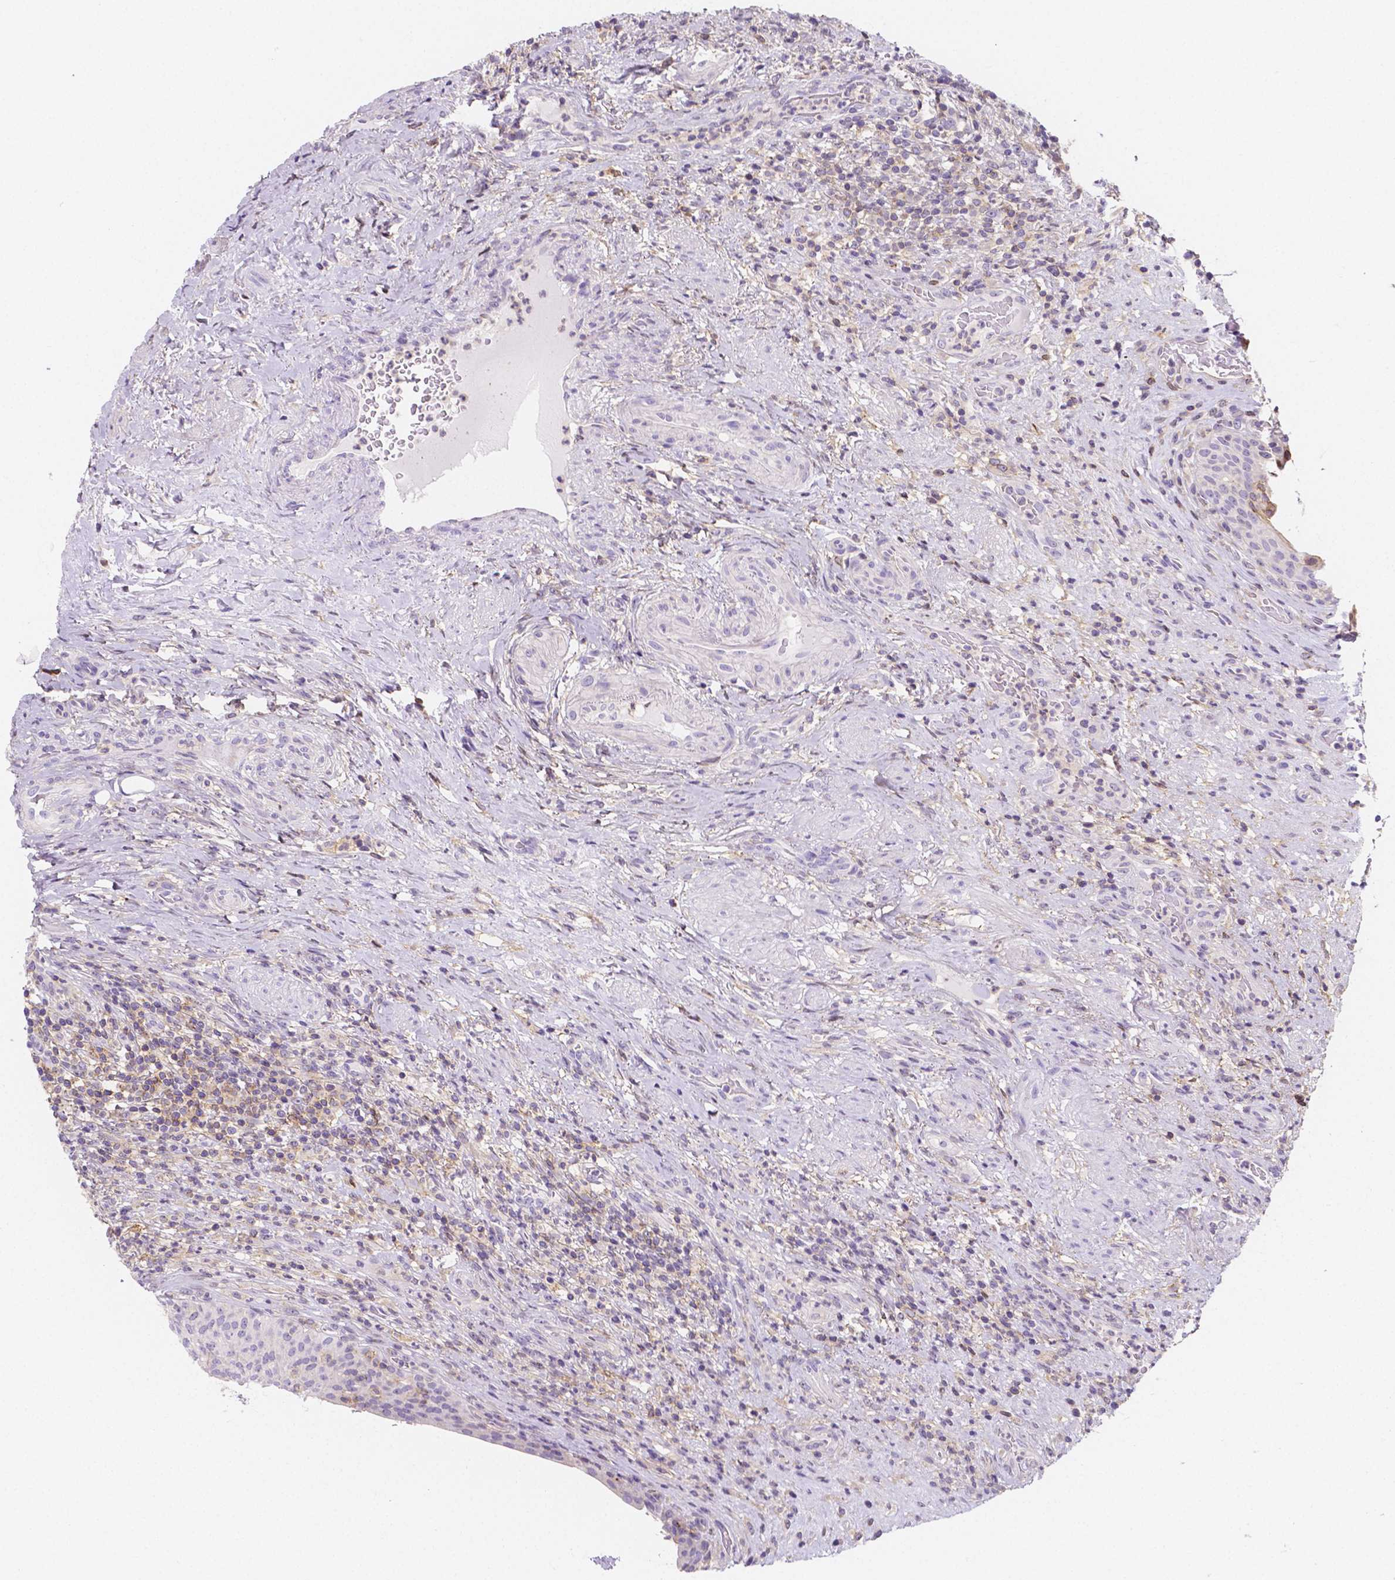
{"staining": {"intensity": "weak", "quantity": "<25%", "location": "cytoplasmic/membranous"}, "tissue": "urinary bladder", "cell_type": "Urothelial cells", "image_type": "normal", "snomed": [{"axis": "morphology", "description": "Normal tissue, NOS"}, {"axis": "topography", "description": "Urinary bladder"}, {"axis": "topography", "description": "Peripheral nerve tissue"}], "caption": "High power microscopy photomicrograph of an immunohistochemistry histopathology image of unremarkable urinary bladder, revealing no significant positivity in urothelial cells. (IHC, brightfield microscopy, high magnification).", "gene": "GABRD", "patient": {"sex": "male", "age": 66}}